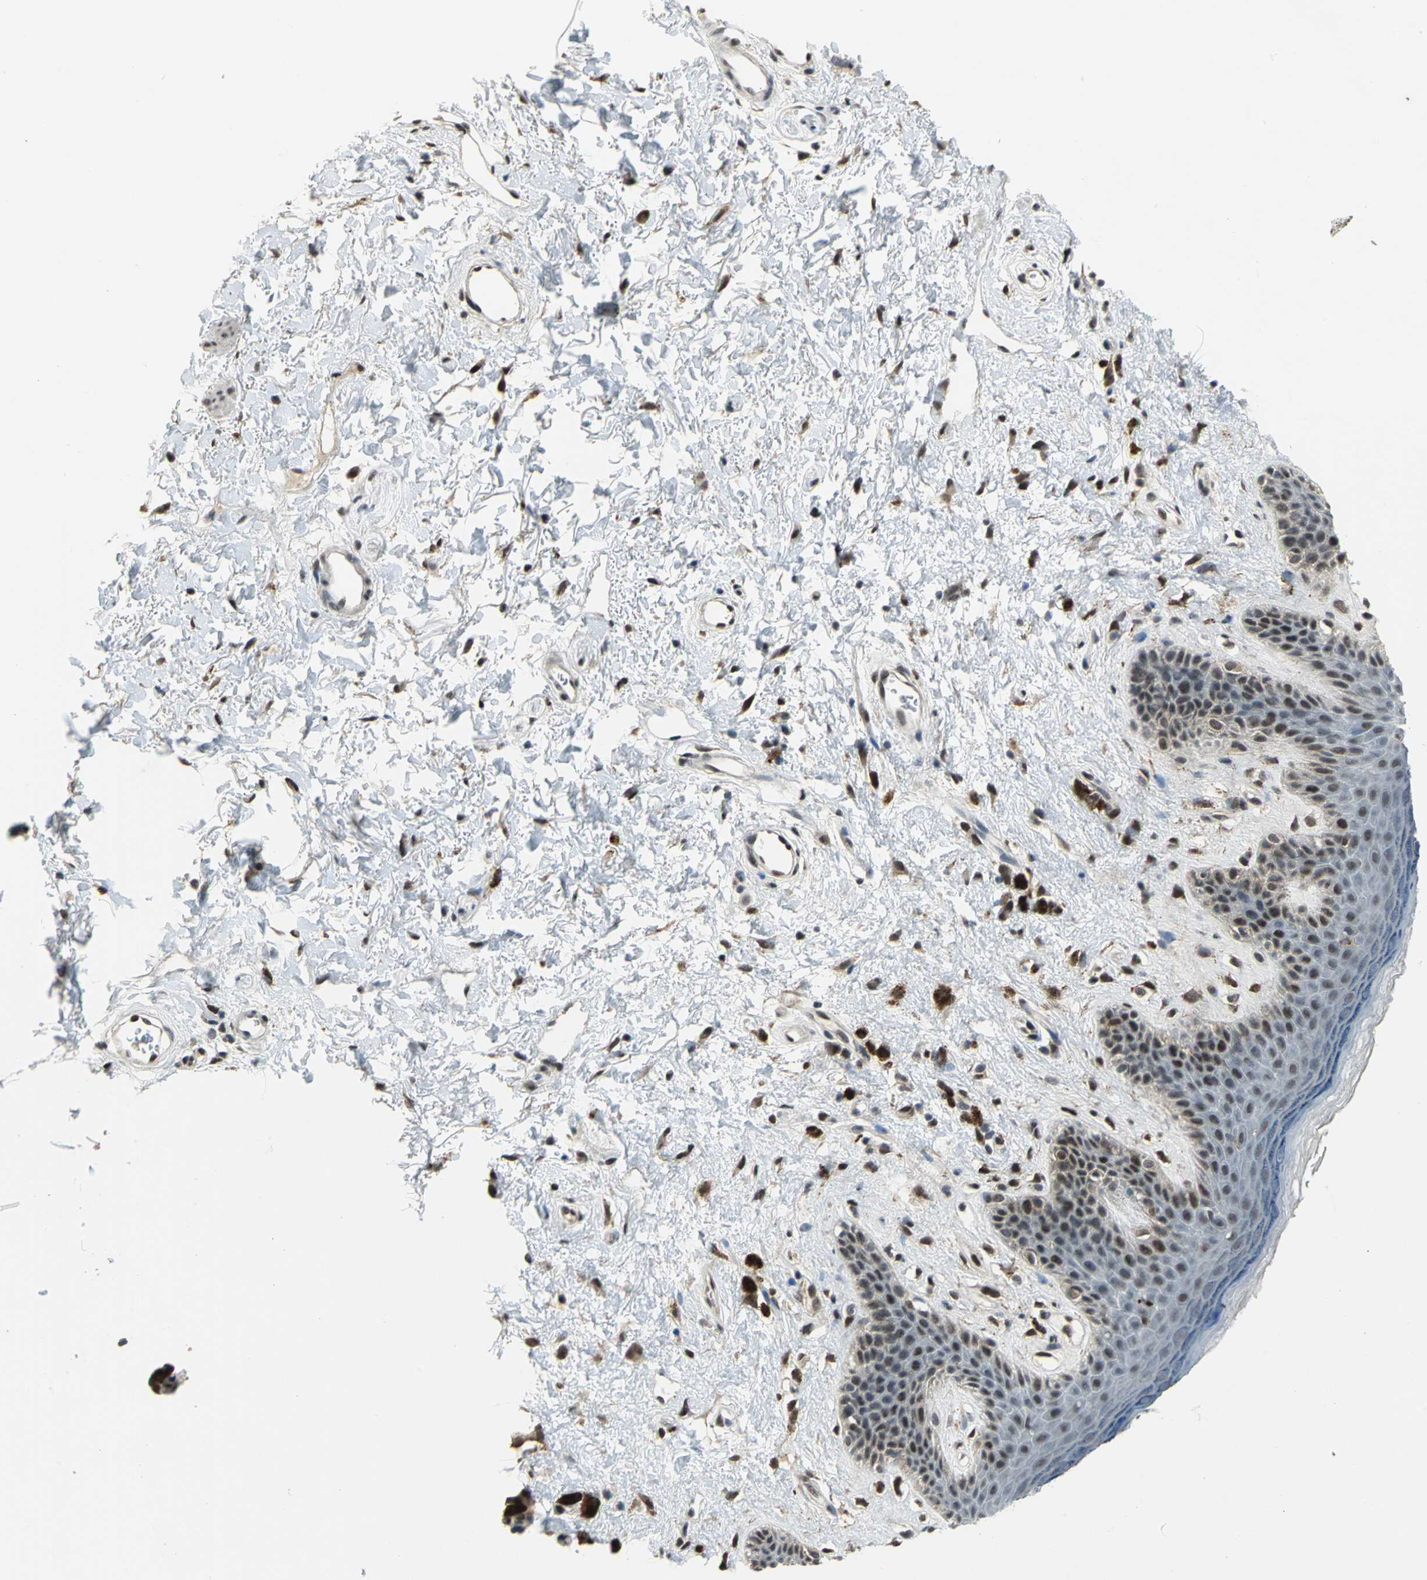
{"staining": {"intensity": "strong", "quantity": ">75%", "location": "nuclear"}, "tissue": "skin", "cell_type": "Epidermal cells", "image_type": "normal", "snomed": [{"axis": "morphology", "description": "Normal tissue, NOS"}, {"axis": "topography", "description": "Anal"}], "caption": "Epidermal cells show high levels of strong nuclear expression in about >75% of cells in normal skin. (IHC, brightfield microscopy, high magnification).", "gene": "ELF2", "patient": {"sex": "female", "age": 46}}